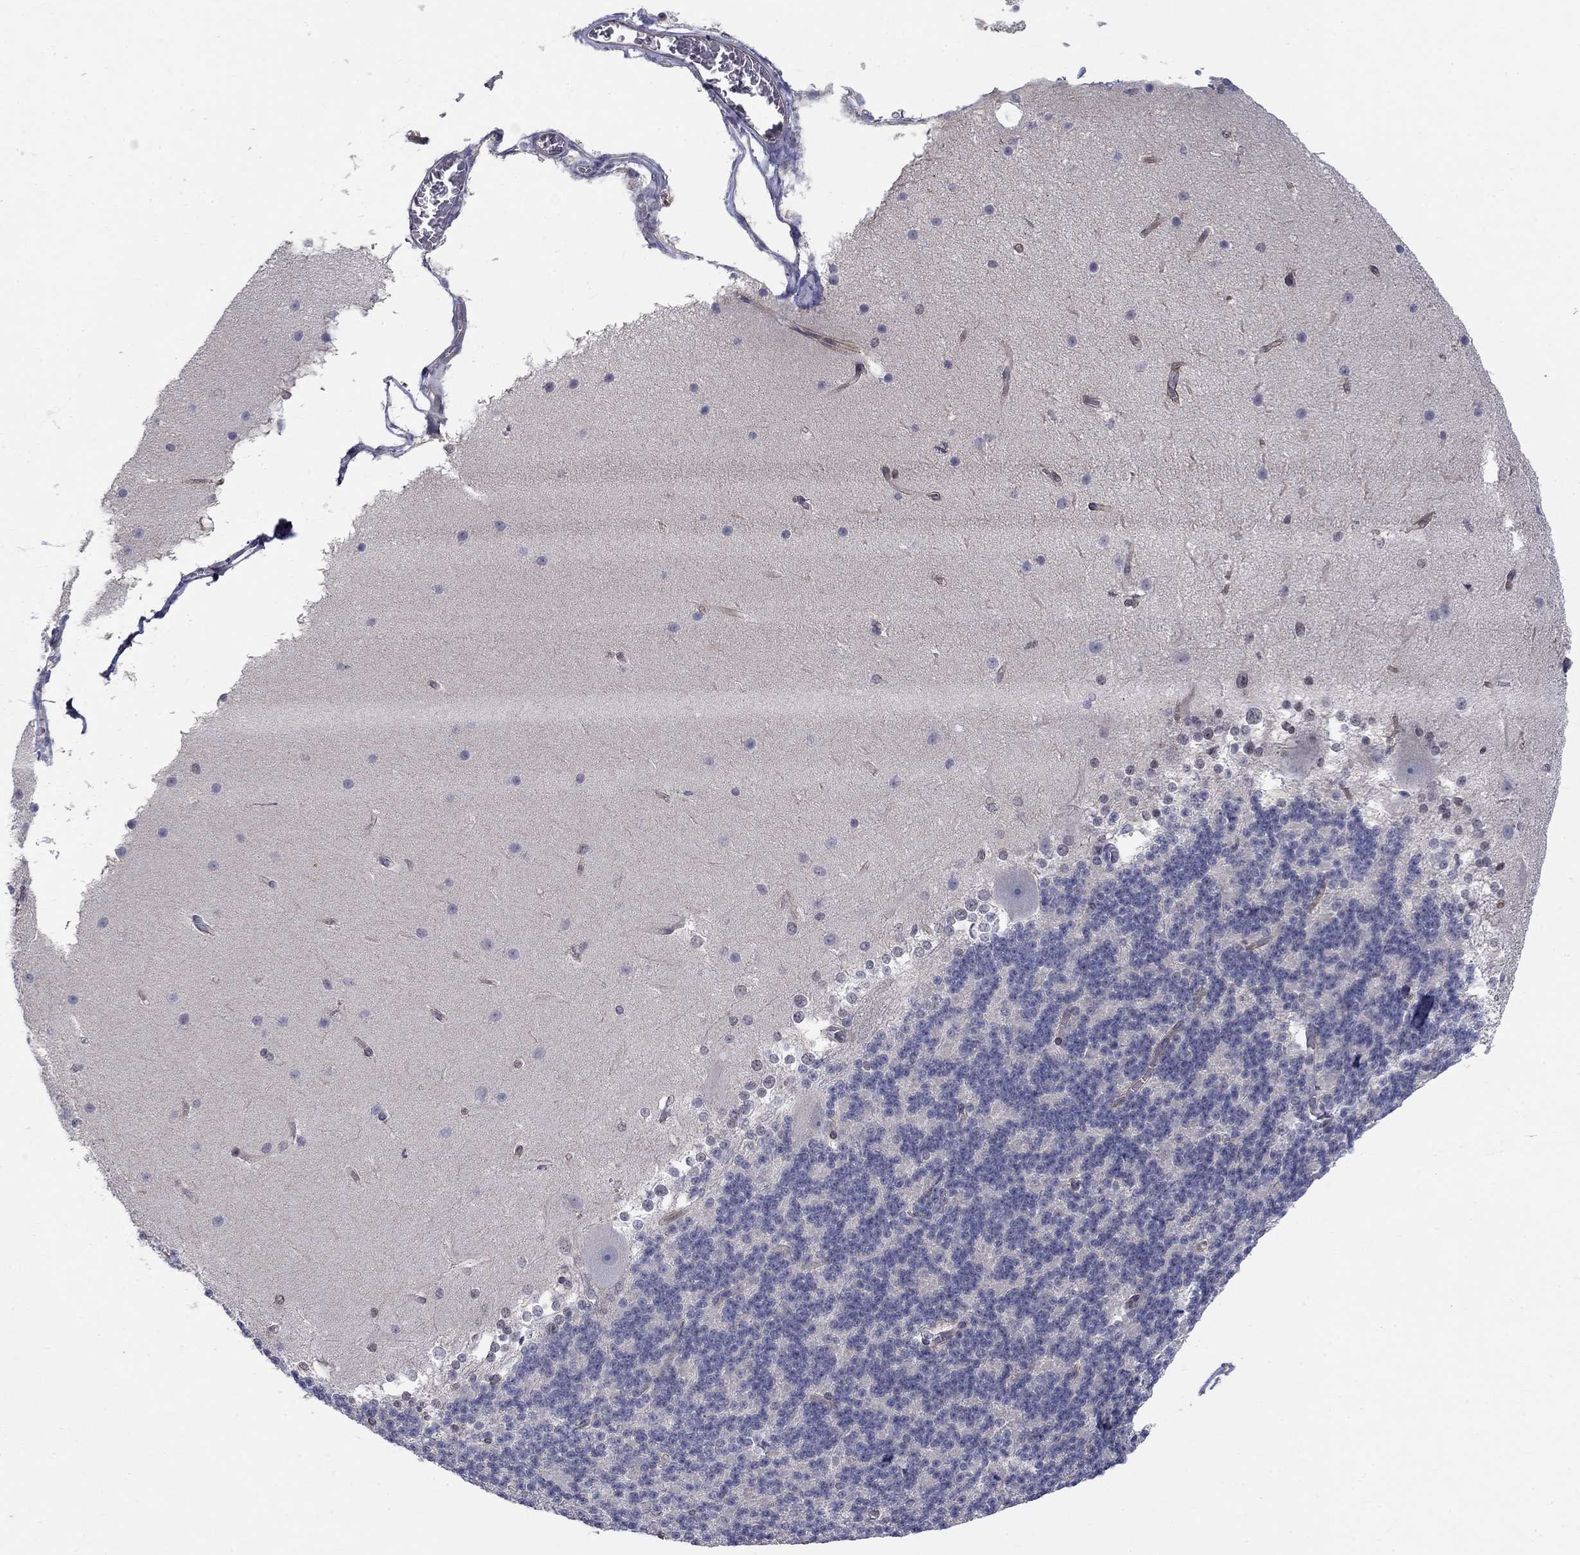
{"staining": {"intensity": "negative", "quantity": "none", "location": "none"}, "tissue": "cerebellum", "cell_type": "Cells in granular layer", "image_type": "normal", "snomed": [{"axis": "morphology", "description": "Normal tissue, NOS"}, {"axis": "topography", "description": "Cerebellum"}], "caption": "DAB (3,3'-diaminobenzidine) immunohistochemical staining of unremarkable cerebellum displays no significant staining in cells in granular layer.", "gene": "EGFLAM", "patient": {"sex": "female", "age": 19}}